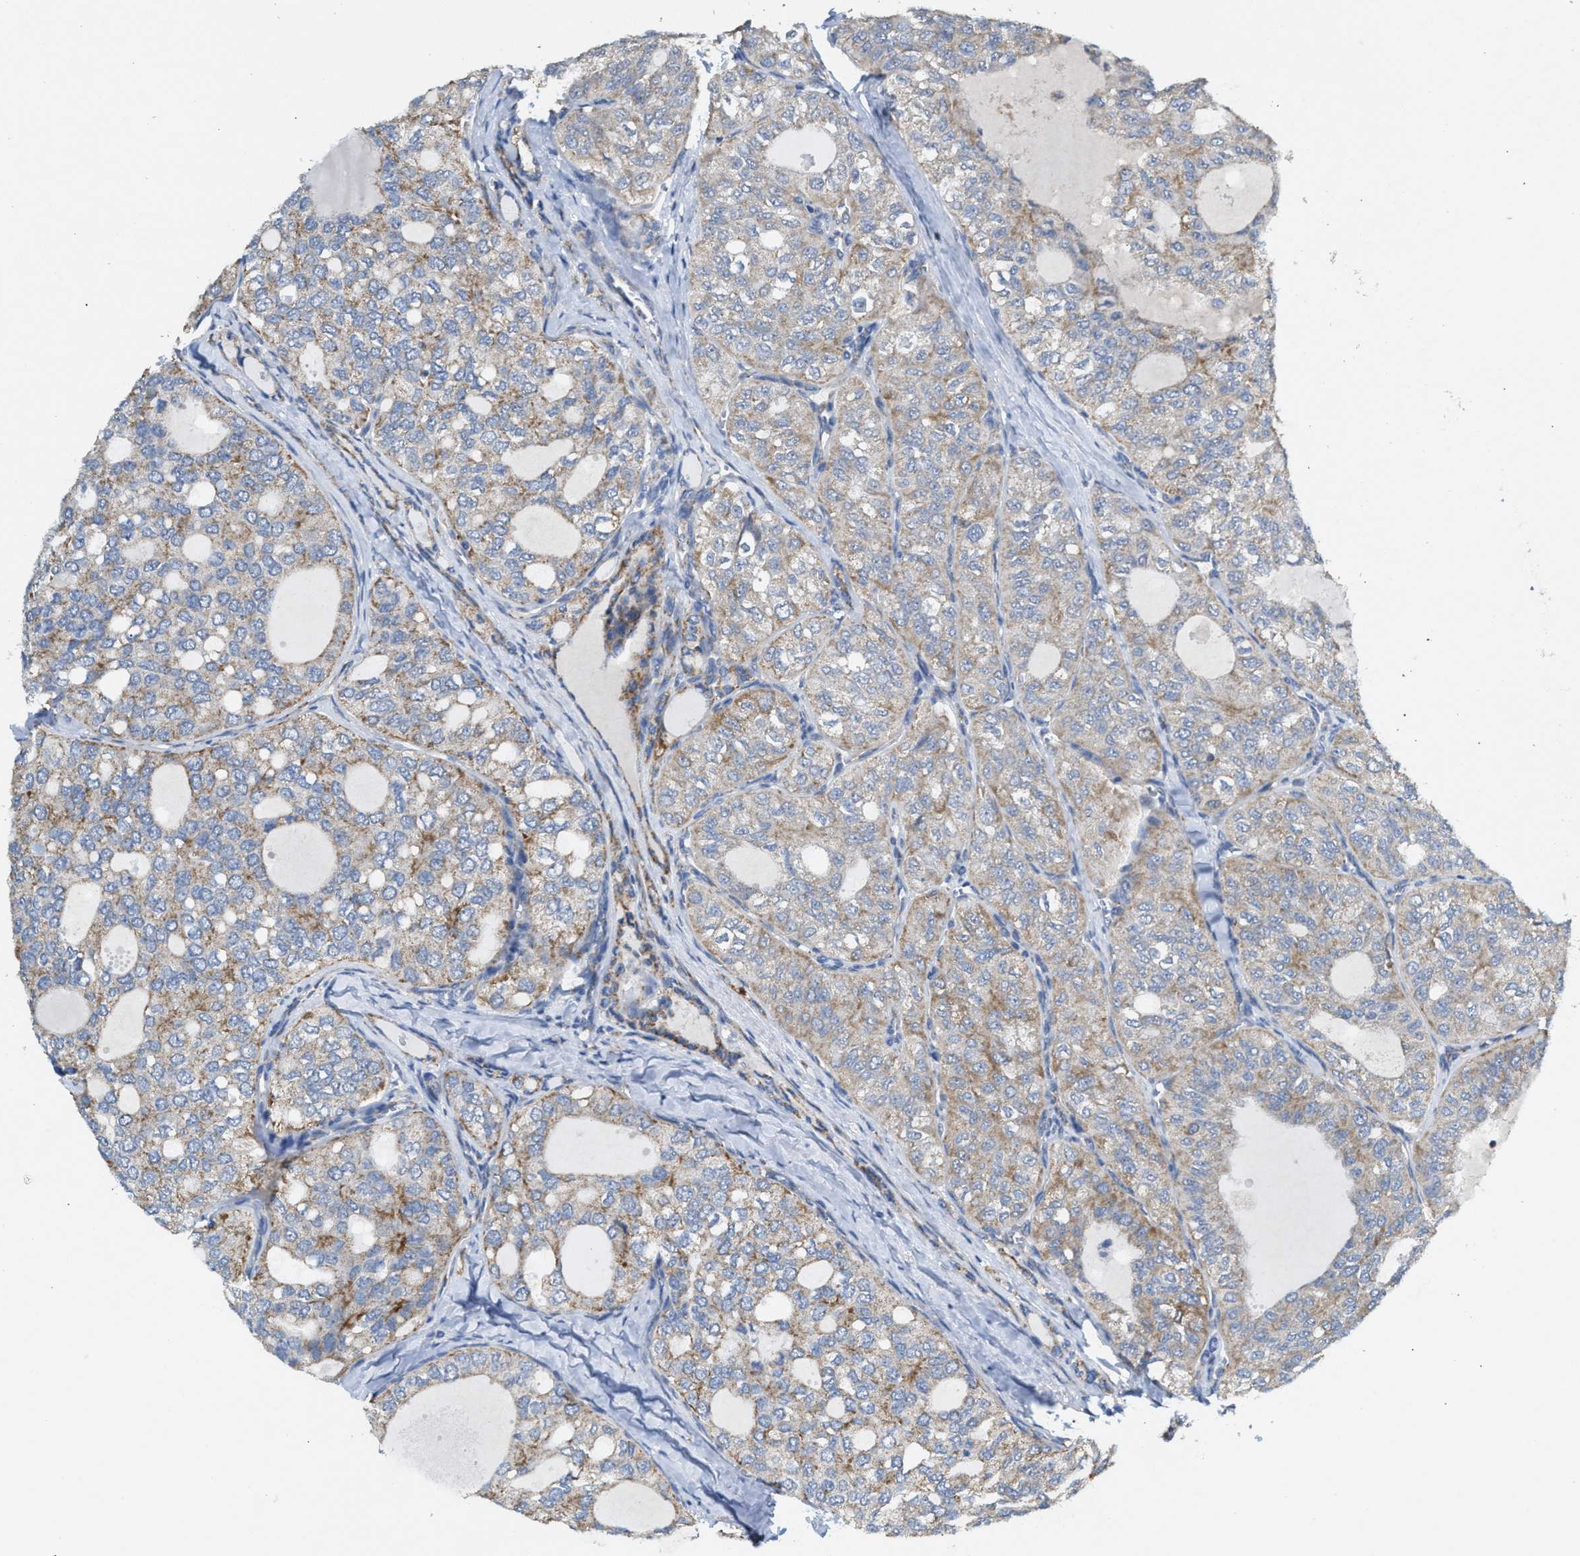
{"staining": {"intensity": "weak", "quantity": "<25%", "location": "cytoplasmic/membranous"}, "tissue": "thyroid cancer", "cell_type": "Tumor cells", "image_type": "cancer", "snomed": [{"axis": "morphology", "description": "Follicular adenoma carcinoma, NOS"}, {"axis": "topography", "description": "Thyroid gland"}], "caption": "IHC micrograph of neoplastic tissue: human thyroid cancer (follicular adenoma carcinoma) stained with DAB exhibits no significant protein staining in tumor cells. Brightfield microscopy of immunohistochemistry (IHC) stained with DAB (brown) and hematoxylin (blue), captured at high magnification.", "gene": "TACO1", "patient": {"sex": "male", "age": 75}}